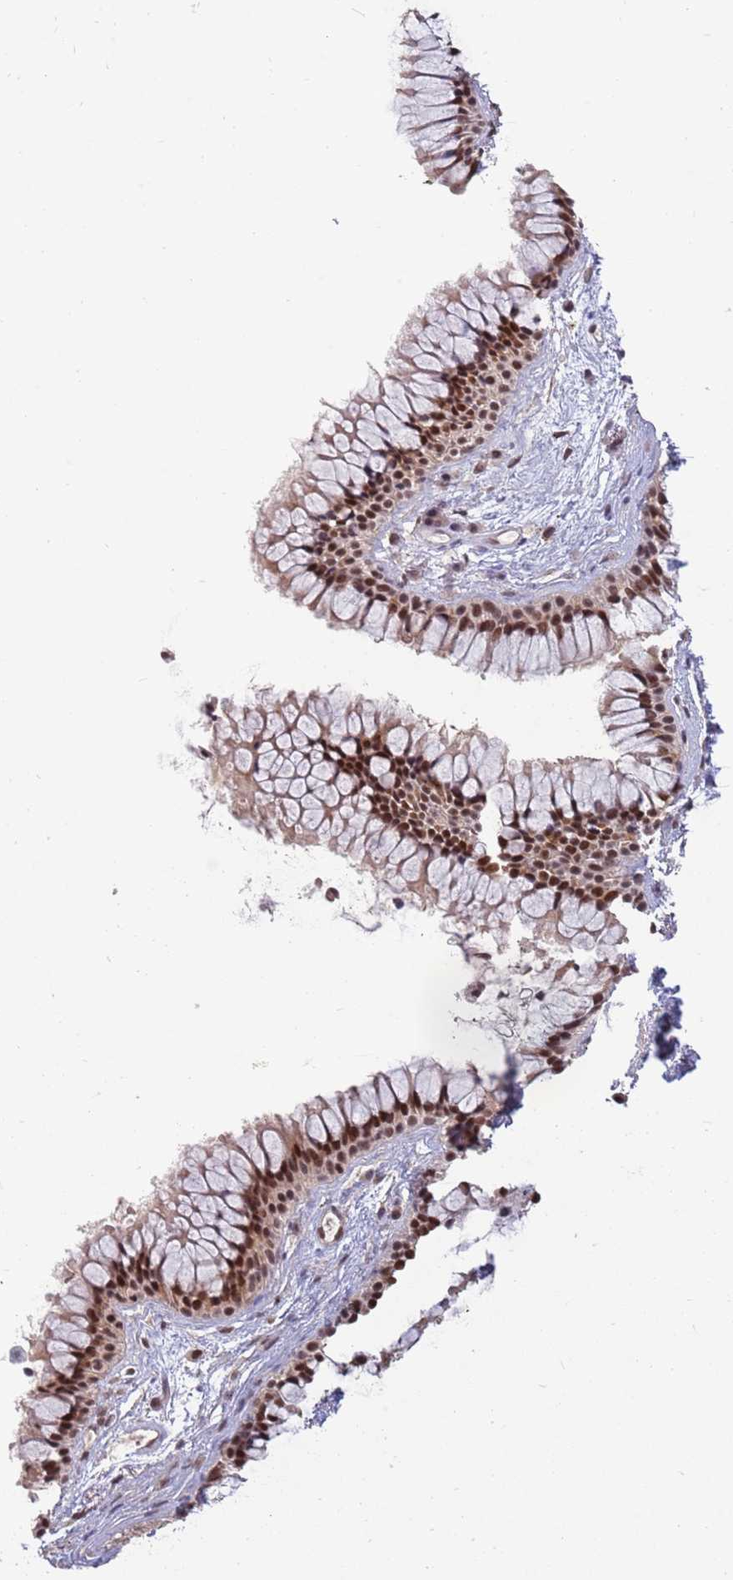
{"staining": {"intensity": "strong", "quantity": ">75%", "location": "nuclear"}, "tissue": "nasopharynx", "cell_type": "Respiratory epithelial cells", "image_type": "normal", "snomed": [{"axis": "morphology", "description": "Normal tissue, NOS"}, {"axis": "topography", "description": "Nasopharynx"}], "caption": "Brown immunohistochemical staining in benign nasopharynx displays strong nuclear positivity in about >75% of respiratory epithelial cells.", "gene": "ZBTB7A", "patient": {"sex": "male", "age": 82}}